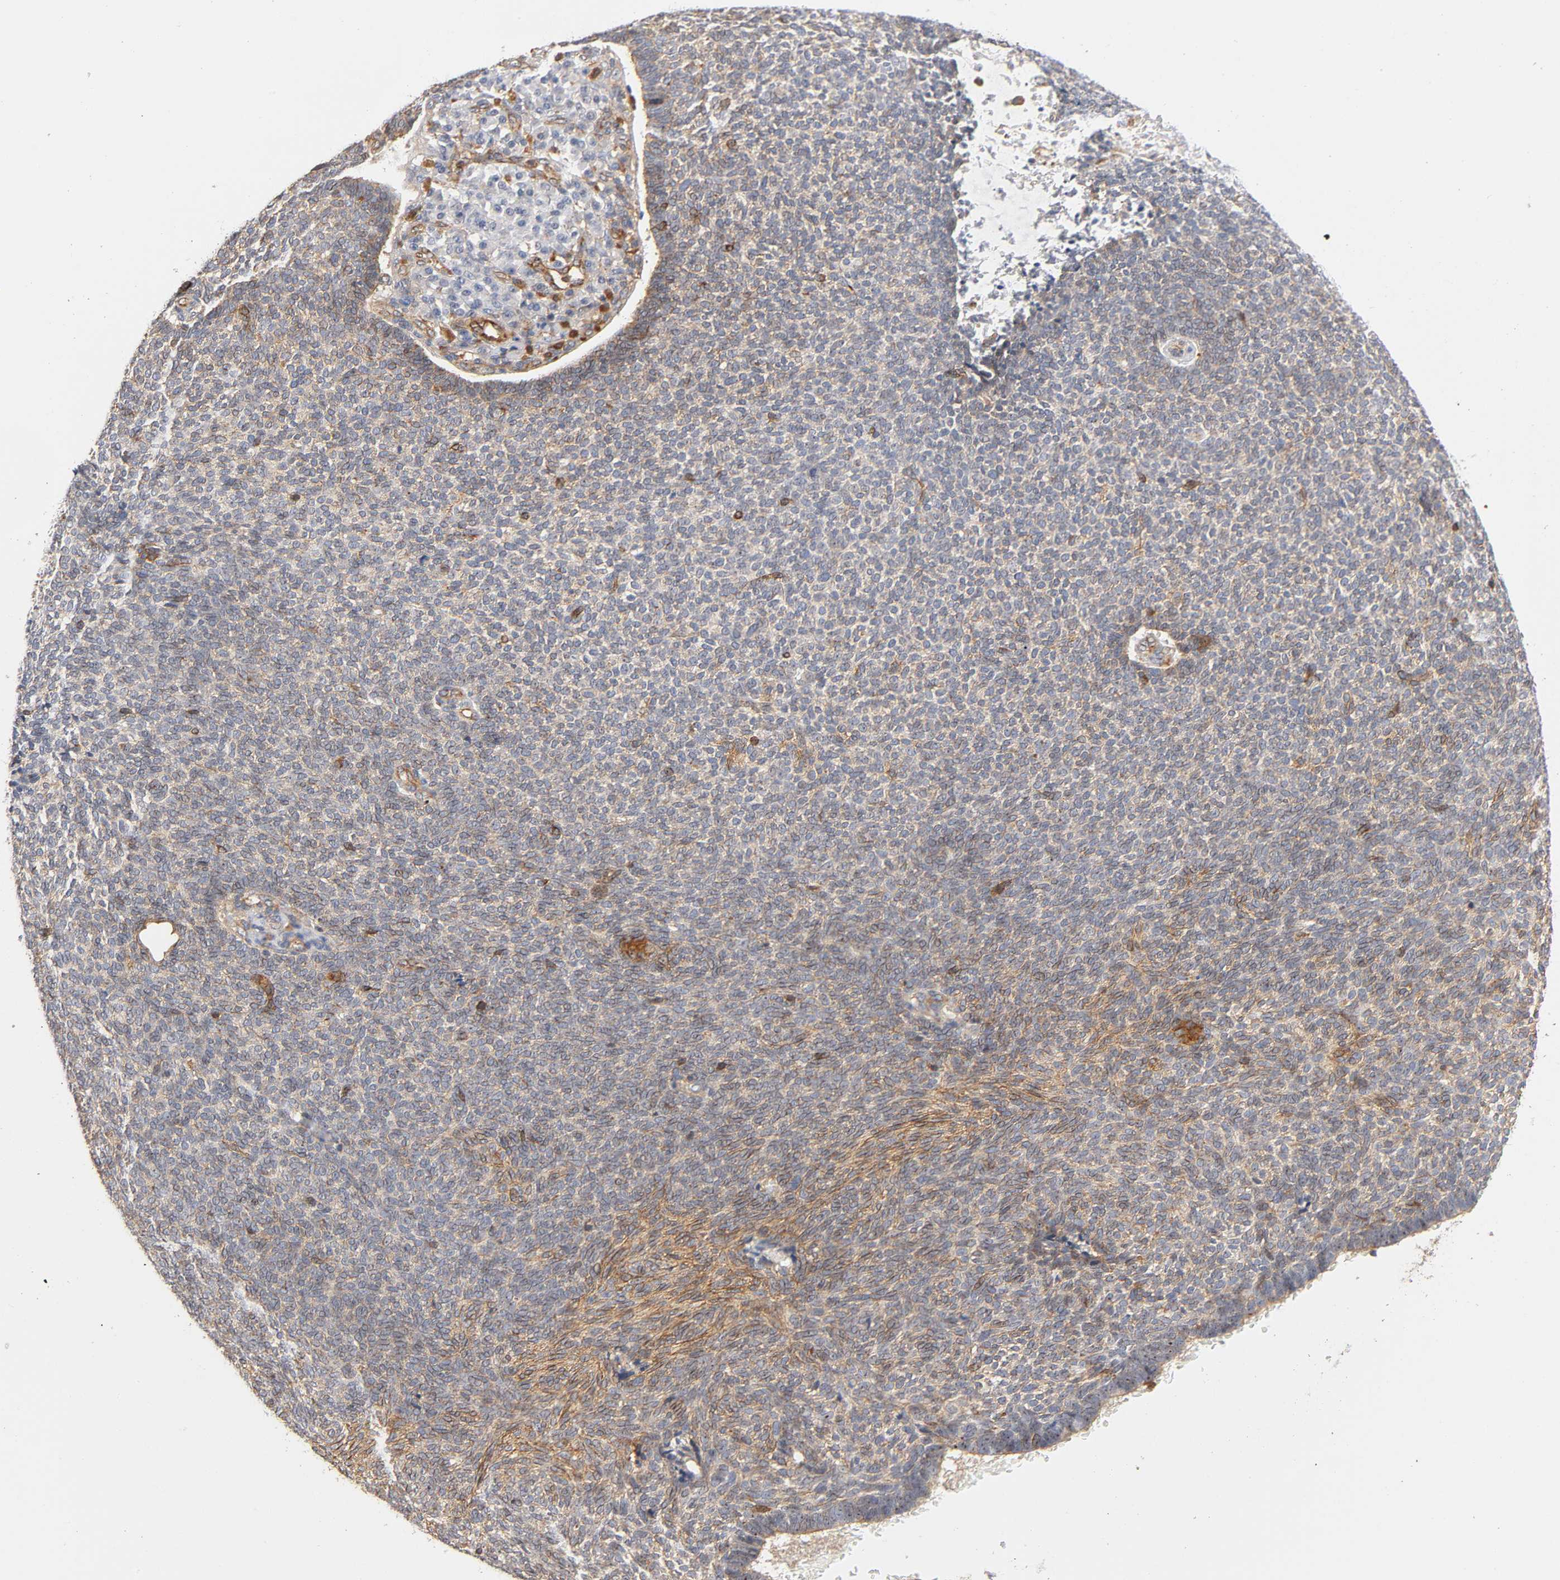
{"staining": {"intensity": "moderate", "quantity": ">75%", "location": "cytoplasmic/membranous"}, "tissue": "skin cancer", "cell_type": "Tumor cells", "image_type": "cancer", "snomed": [{"axis": "morphology", "description": "Basal cell carcinoma"}, {"axis": "topography", "description": "Skin"}], "caption": "A brown stain highlights moderate cytoplasmic/membranous expression of a protein in basal cell carcinoma (skin) tumor cells. Nuclei are stained in blue.", "gene": "PLD1", "patient": {"sex": "male", "age": 87}}